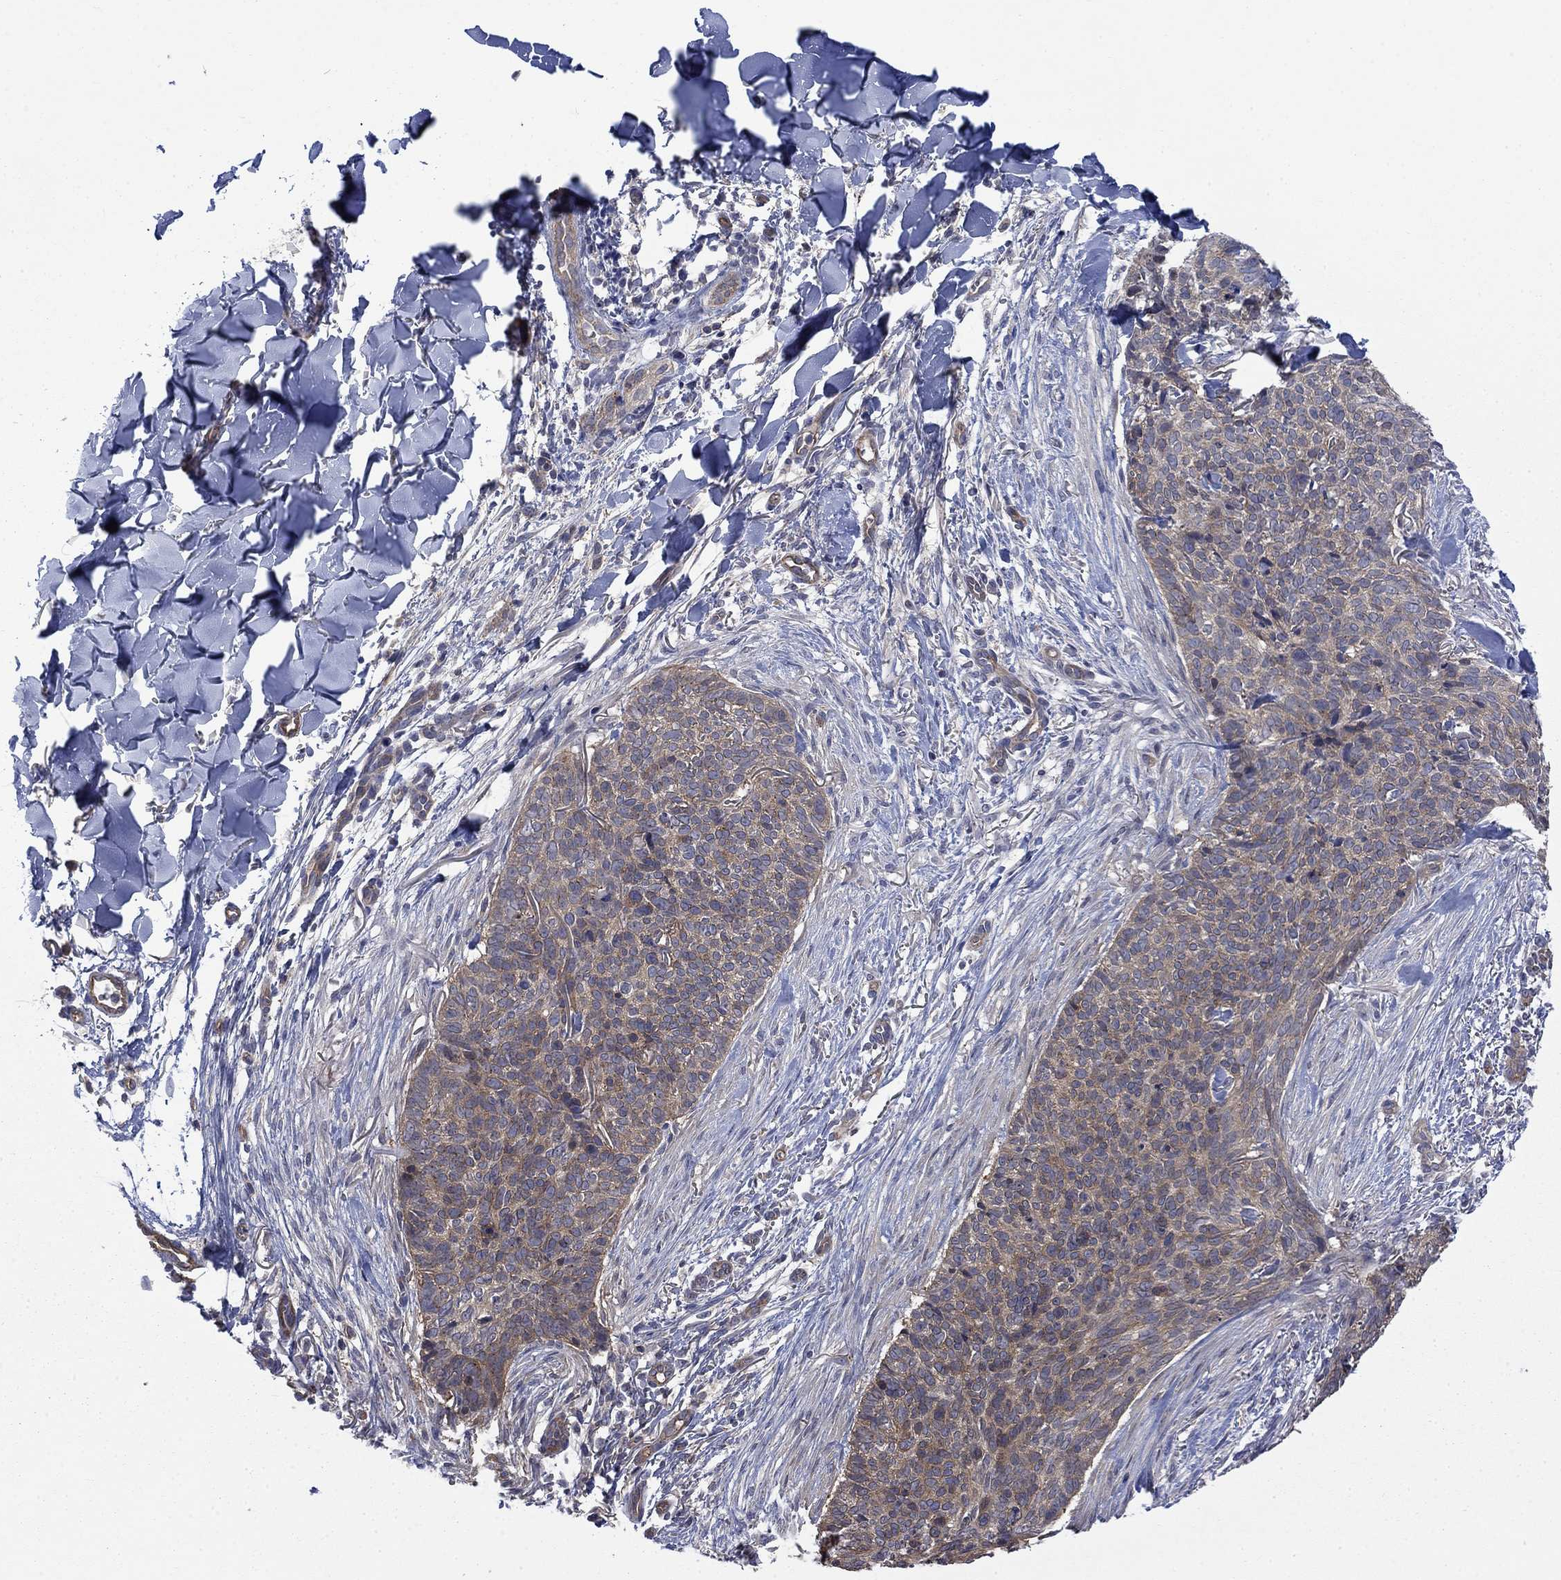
{"staining": {"intensity": "weak", "quantity": "25%-75%", "location": "cytoplasmic/membranous"}, "tissue": "skin cancer", "cell_type": "Tumor cells", "image_type": "cancer", "snomed": [{"axis": "morphology", "description": "Basal cell carcinoma"}, {"axis": "topography", "description": "Skin"}], "caption": "Weak cytoplasmic/membranous staining for a protein is appreciated in approximately 25%-75% of tumor cells of skin cancer using IHC.", "gene": "PDZD2", "patient": {"sex": "male", "age": 64}}